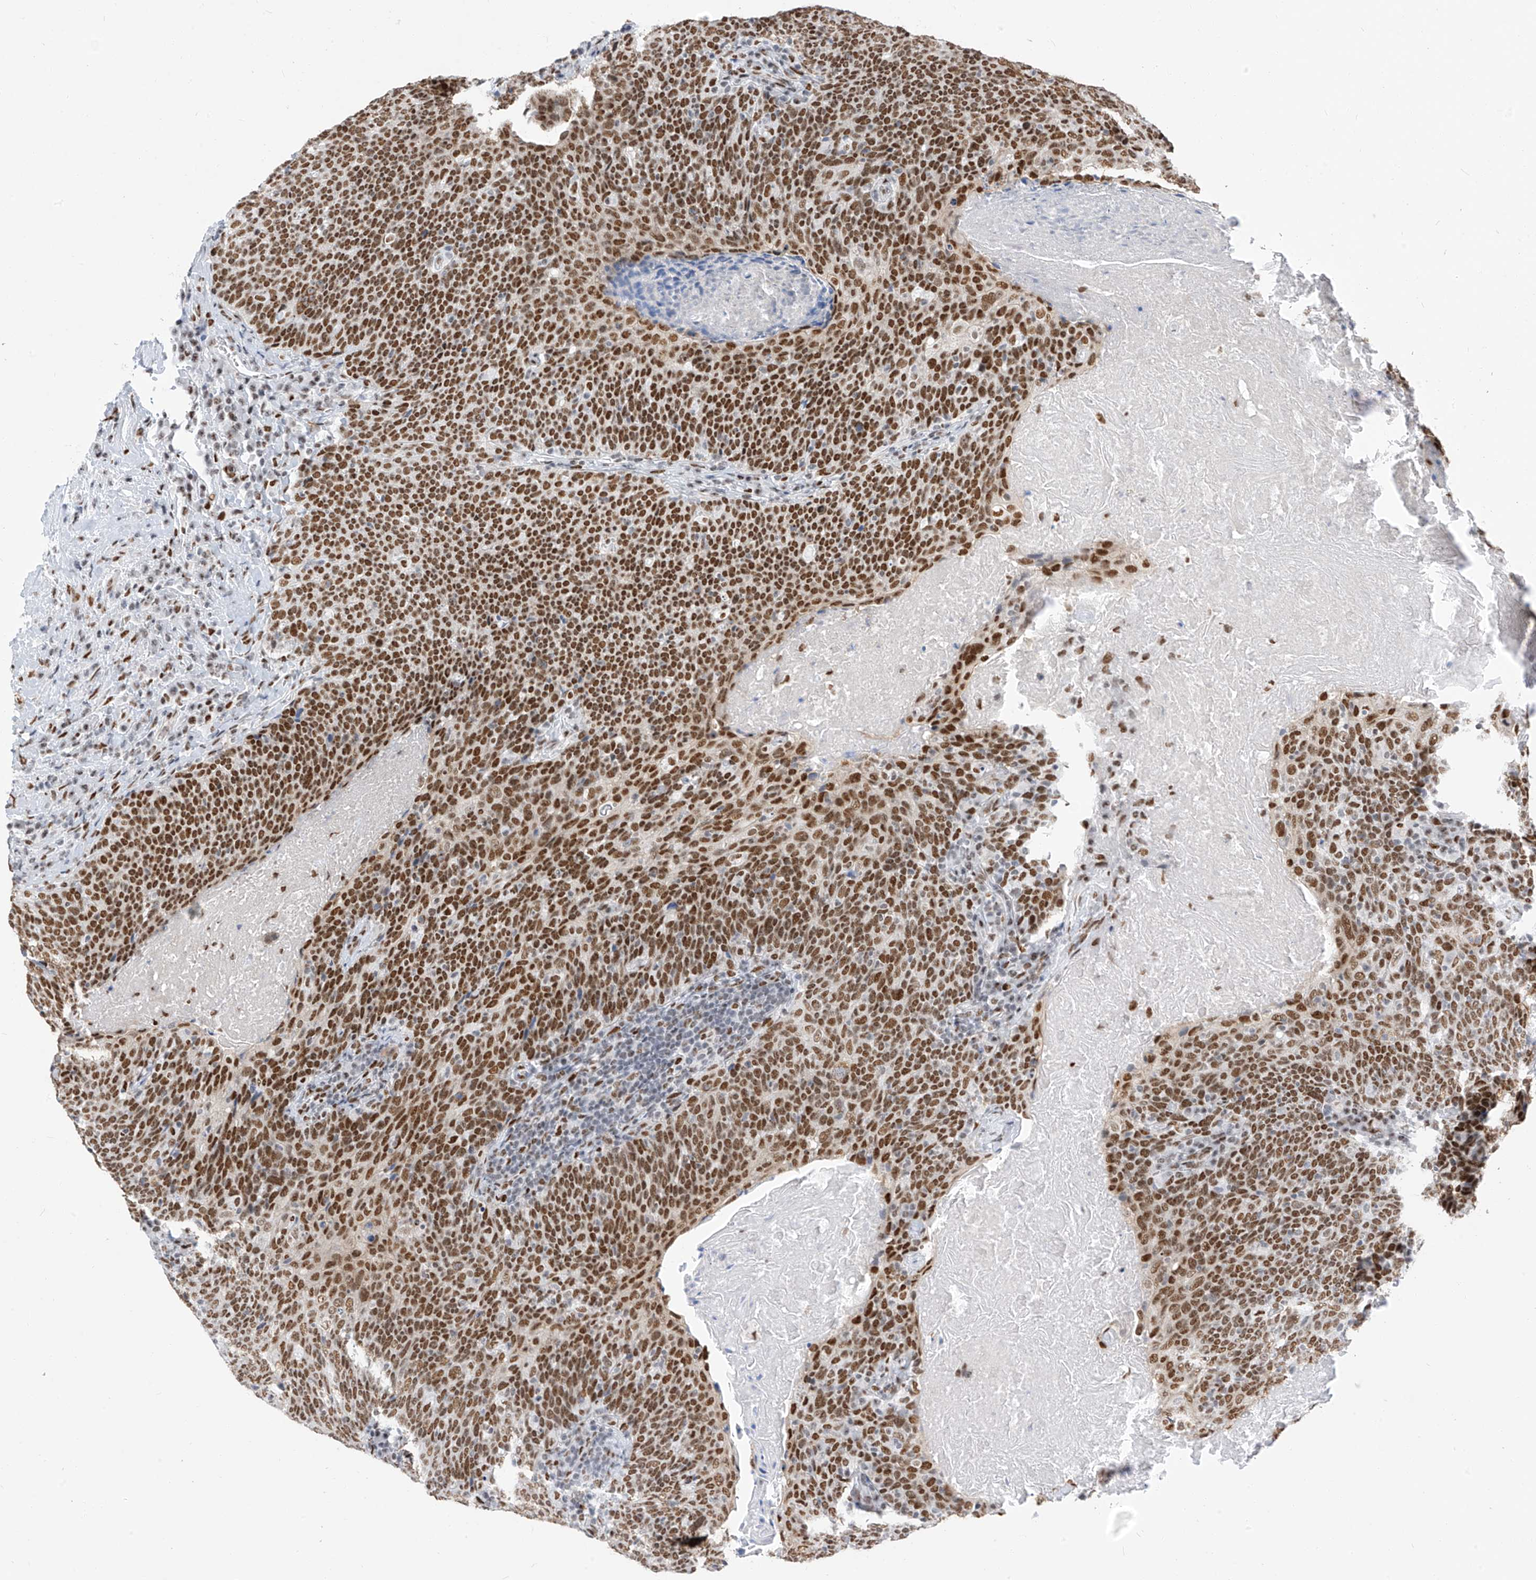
{"staining": {"intensity": "strong", "quantity": ">75%", "location": "nuclear"}, "tissue": "head and neck cancer", "cell_type": "Tumor cells", "image_type": "cancer", "snomed": [{"axis": "morphology", "description": "Squamous cell carcinoma, NOS"}, {"axis": "morphology", "description": "Squamous cell carcinoma, metastatic, NOS"}, {"axis": "topography", "description": "Lymph node"}, {"axis": "topography", "description": "Head-Neck"}], "caption": "The immunohistochemical stain labels strong nuclear staining in tumor cells of head and neck cancer tissue. The staining was performed using DAB (3,3'-diaminobenzidine) to visualize the protein expression in brown, while the nuclei were stained in blue with hematoxylin (Magnification: 20x).", "gene": "KHSRP", "patient": {"sex": "male", "age": 62}}